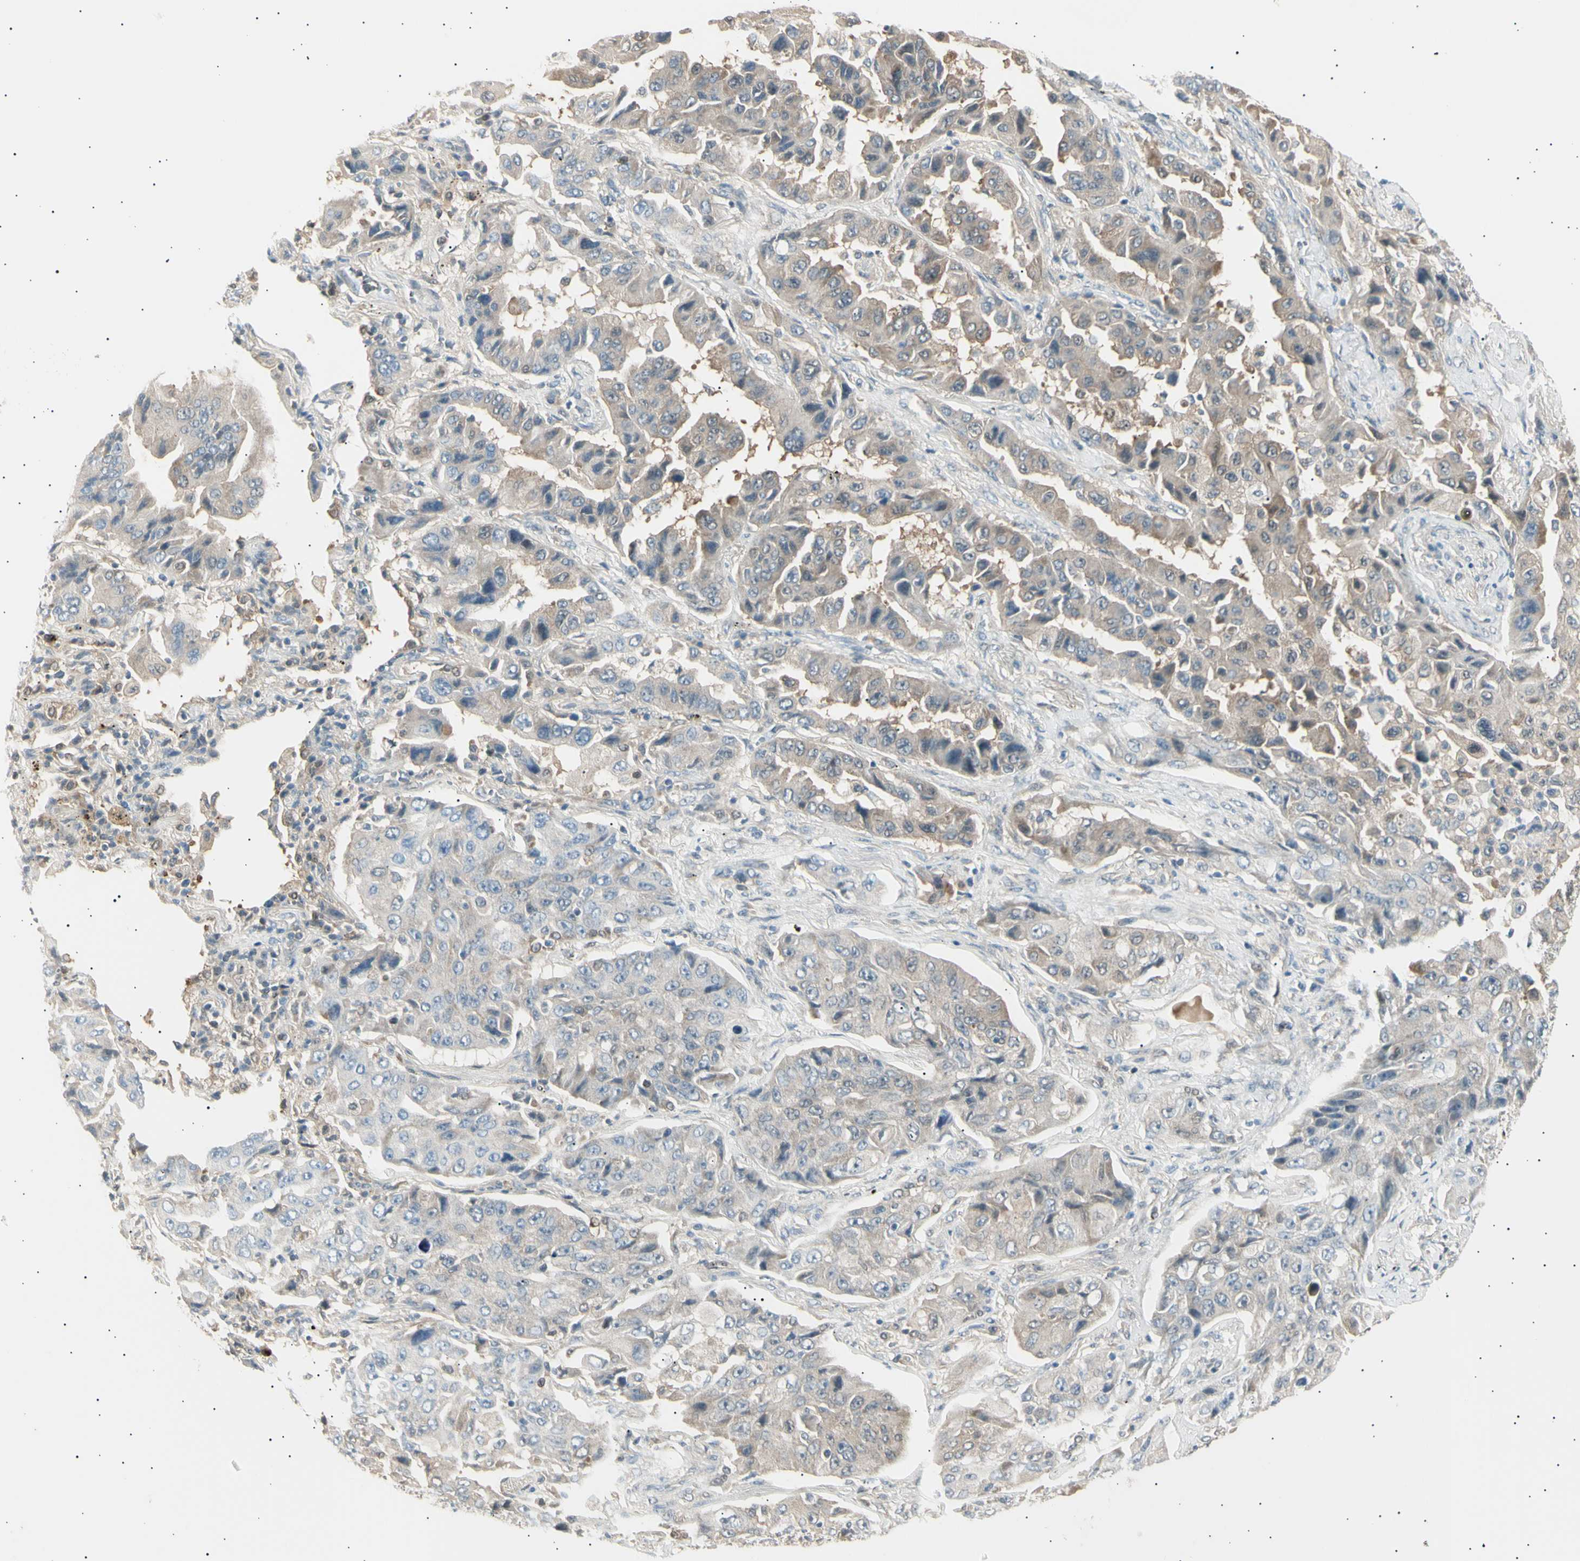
{"staining": {"intensity": "weak", "quantity": "25%-75%", "location": "cytoplasmic/membranous"}, "tissue": "lung cancer", "cell_type": "Tumor cells", "image_type": "cancer", "snomed": [{"axis": "morphology", "description": "Adenocarcinoma, NOS"}, {"axis": "topography", "description": "Lung"}], "caption": "The immunohistochemical stain shows weak cytoplasmic/membranous staining in tumor cells of lung cancer (adenocarcinoma) tissue.", "gene": "LHPP", "patient": {"sex": "female", "age": 65}}